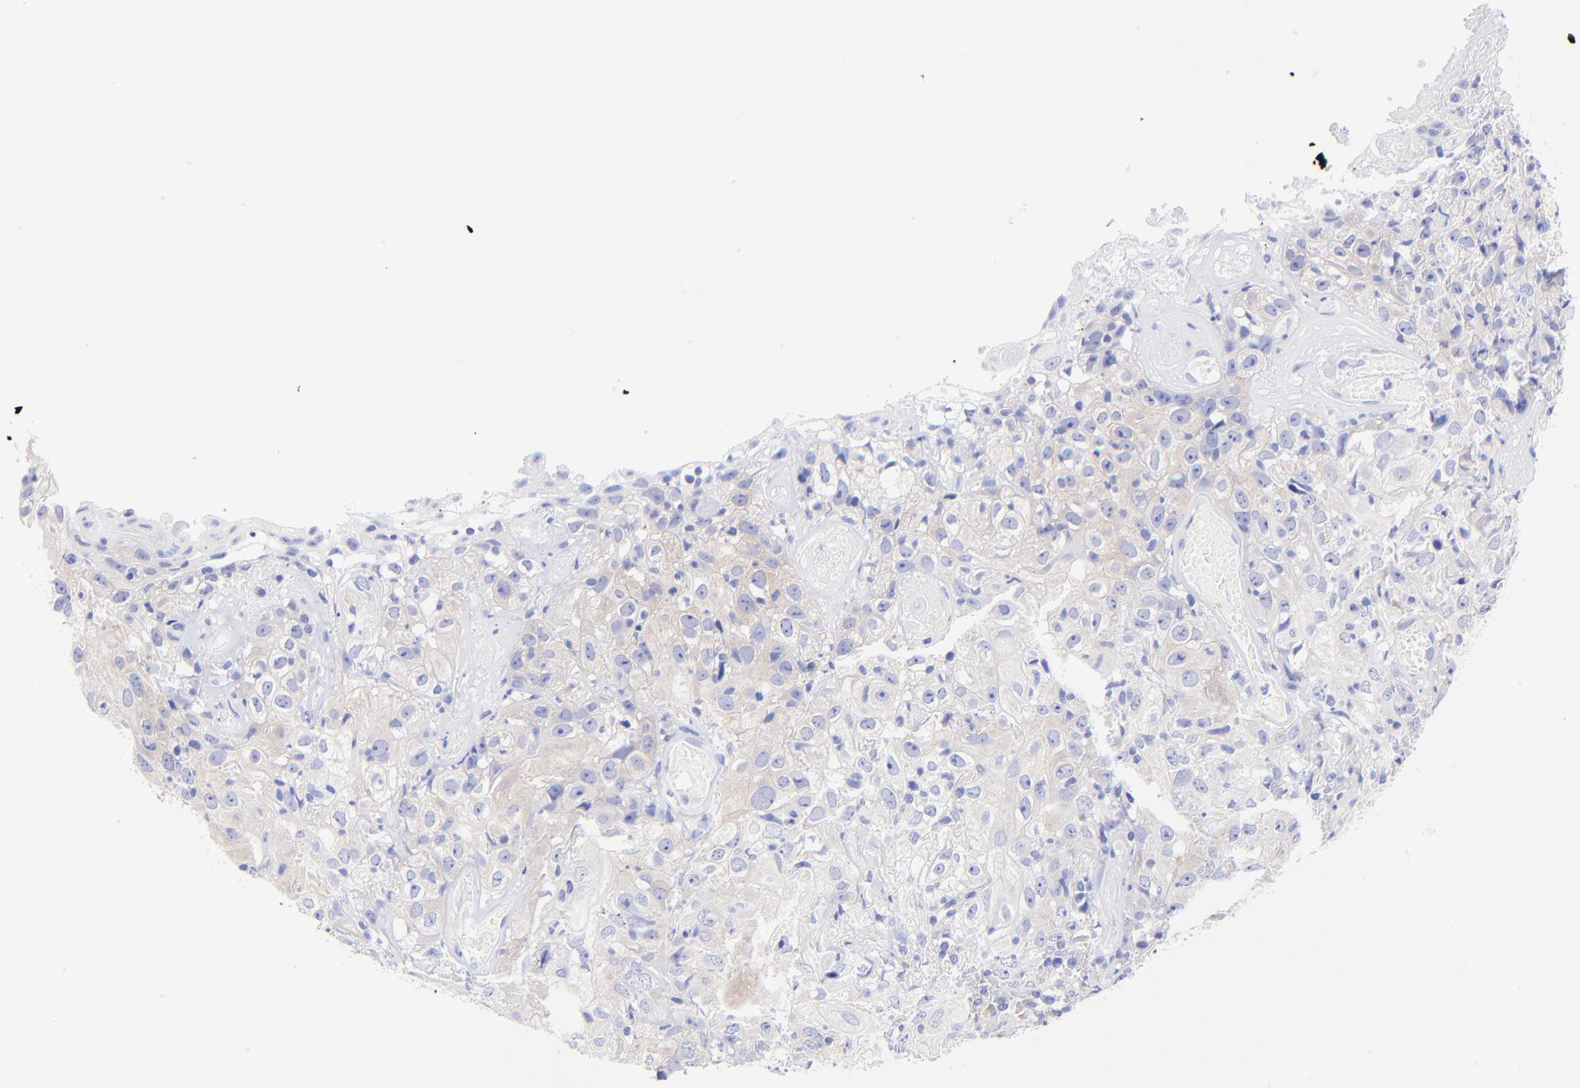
{"staining": {"intensity": "weak", "quantity": "<25%", "location": "cytoplasmic/membranous"}, "tissue": "skin cancer", "cell_type": "Tumor cells", "image_type": "cancer", "snomed": [{"axis": "morphology", "description": "Squamous cell carcinoma, NOS"}, {"axis": "topography", "description": "Skin"}], "caption": "This is an immunohistochemistry histopathology image of squamous cell carcinoma (skin). There is no staining in tumor cells.", "gene": "GPHN", "patient": {"sex": "male", "age": 65}}